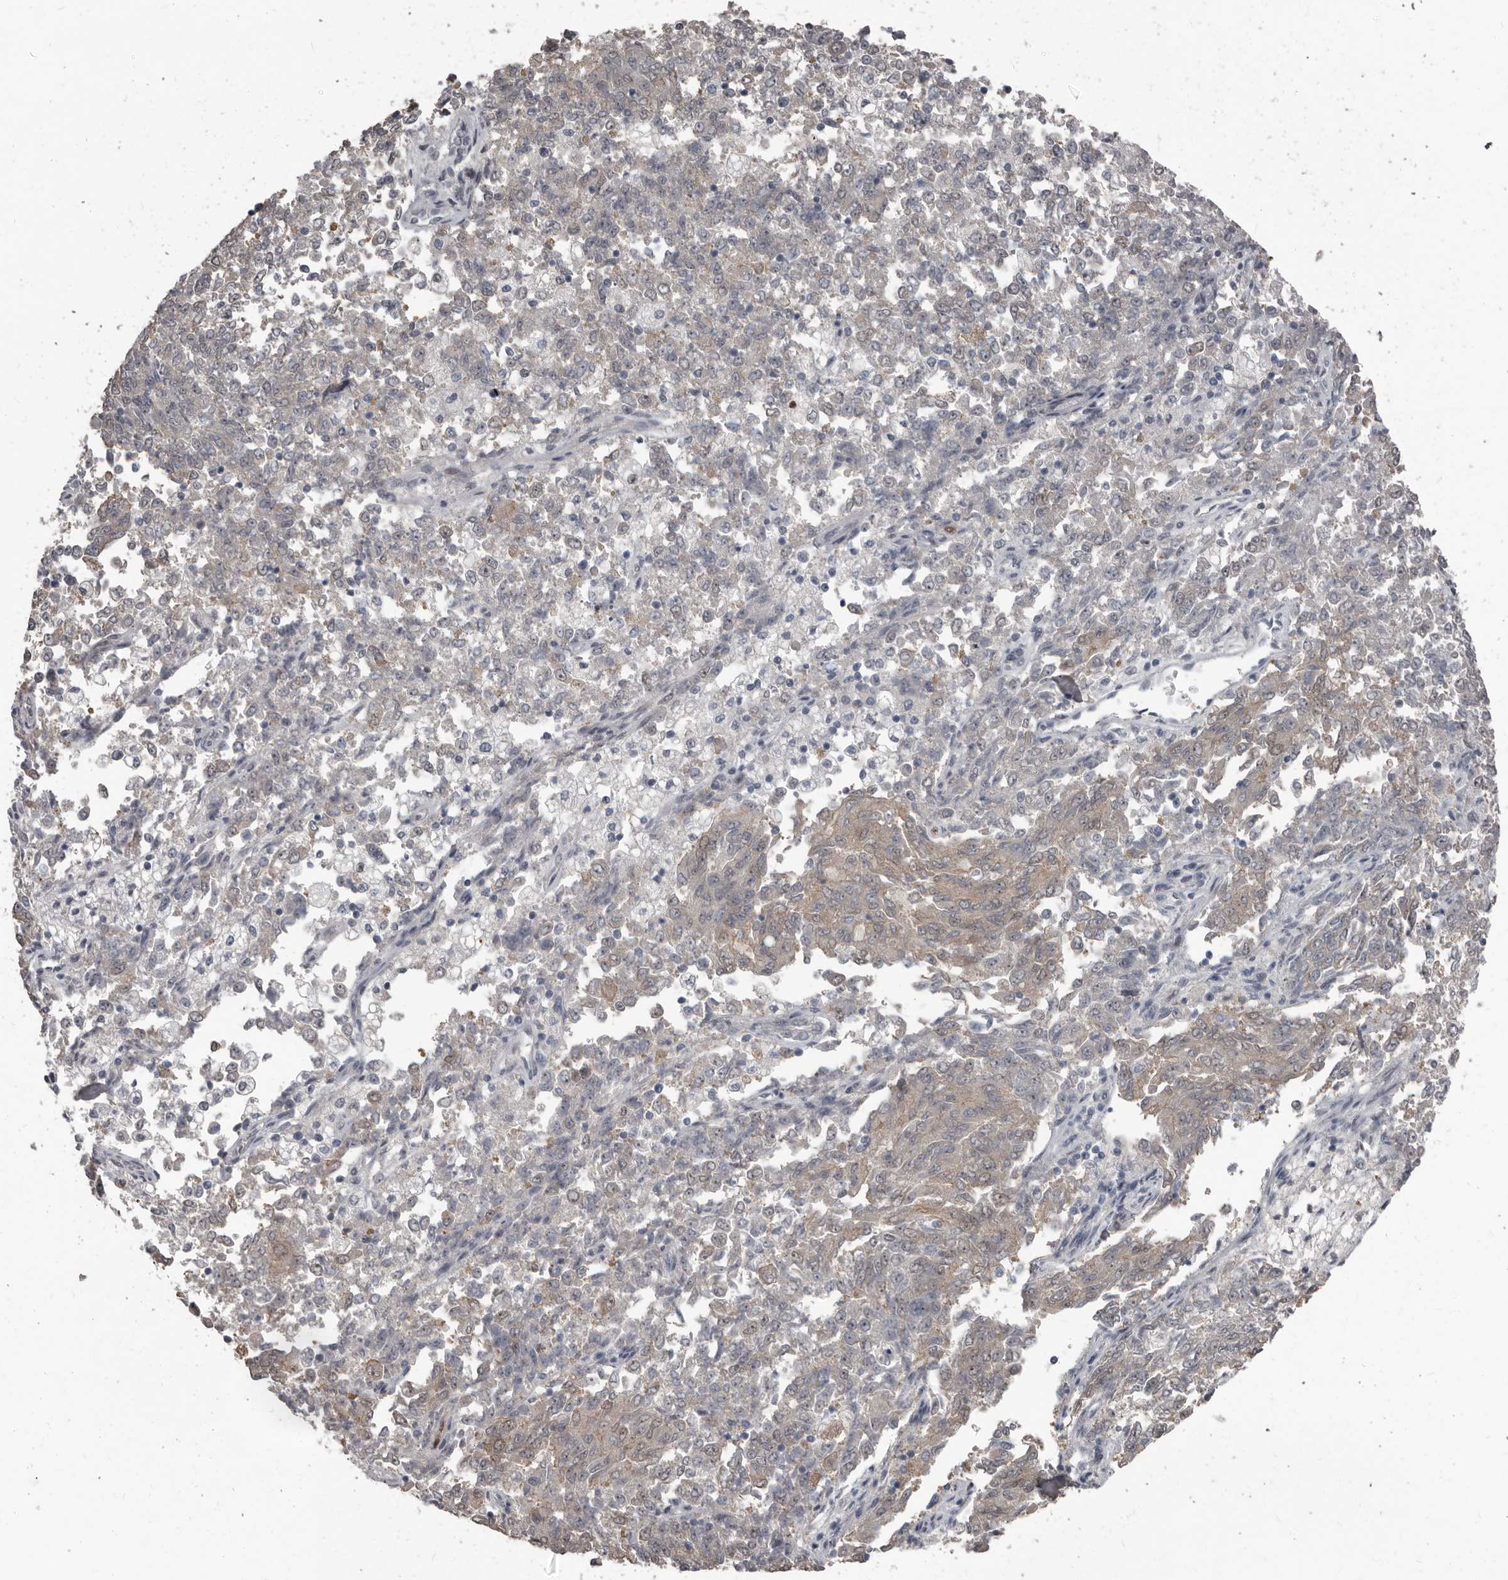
{"staining": {"intensity": "weak", "quantity": "<25%", "location": "cytoplasmic/membranous"}, "tissue": "endometrial cancer", "cell_type": "Tumor cells", "image_type": "cancer", "snomed": [{"axis": "morphology", "description": "Adenocarcinoma, NOS"}, {"axis": "topography", "description": "Endometrium"}], "caption": "The photomicrograph reveals no significant staining in tumor cells of endometrial cancer (adenocarcinoma).", "gene": "GPR157", "patient": {"sex": "female", "age": 80}}